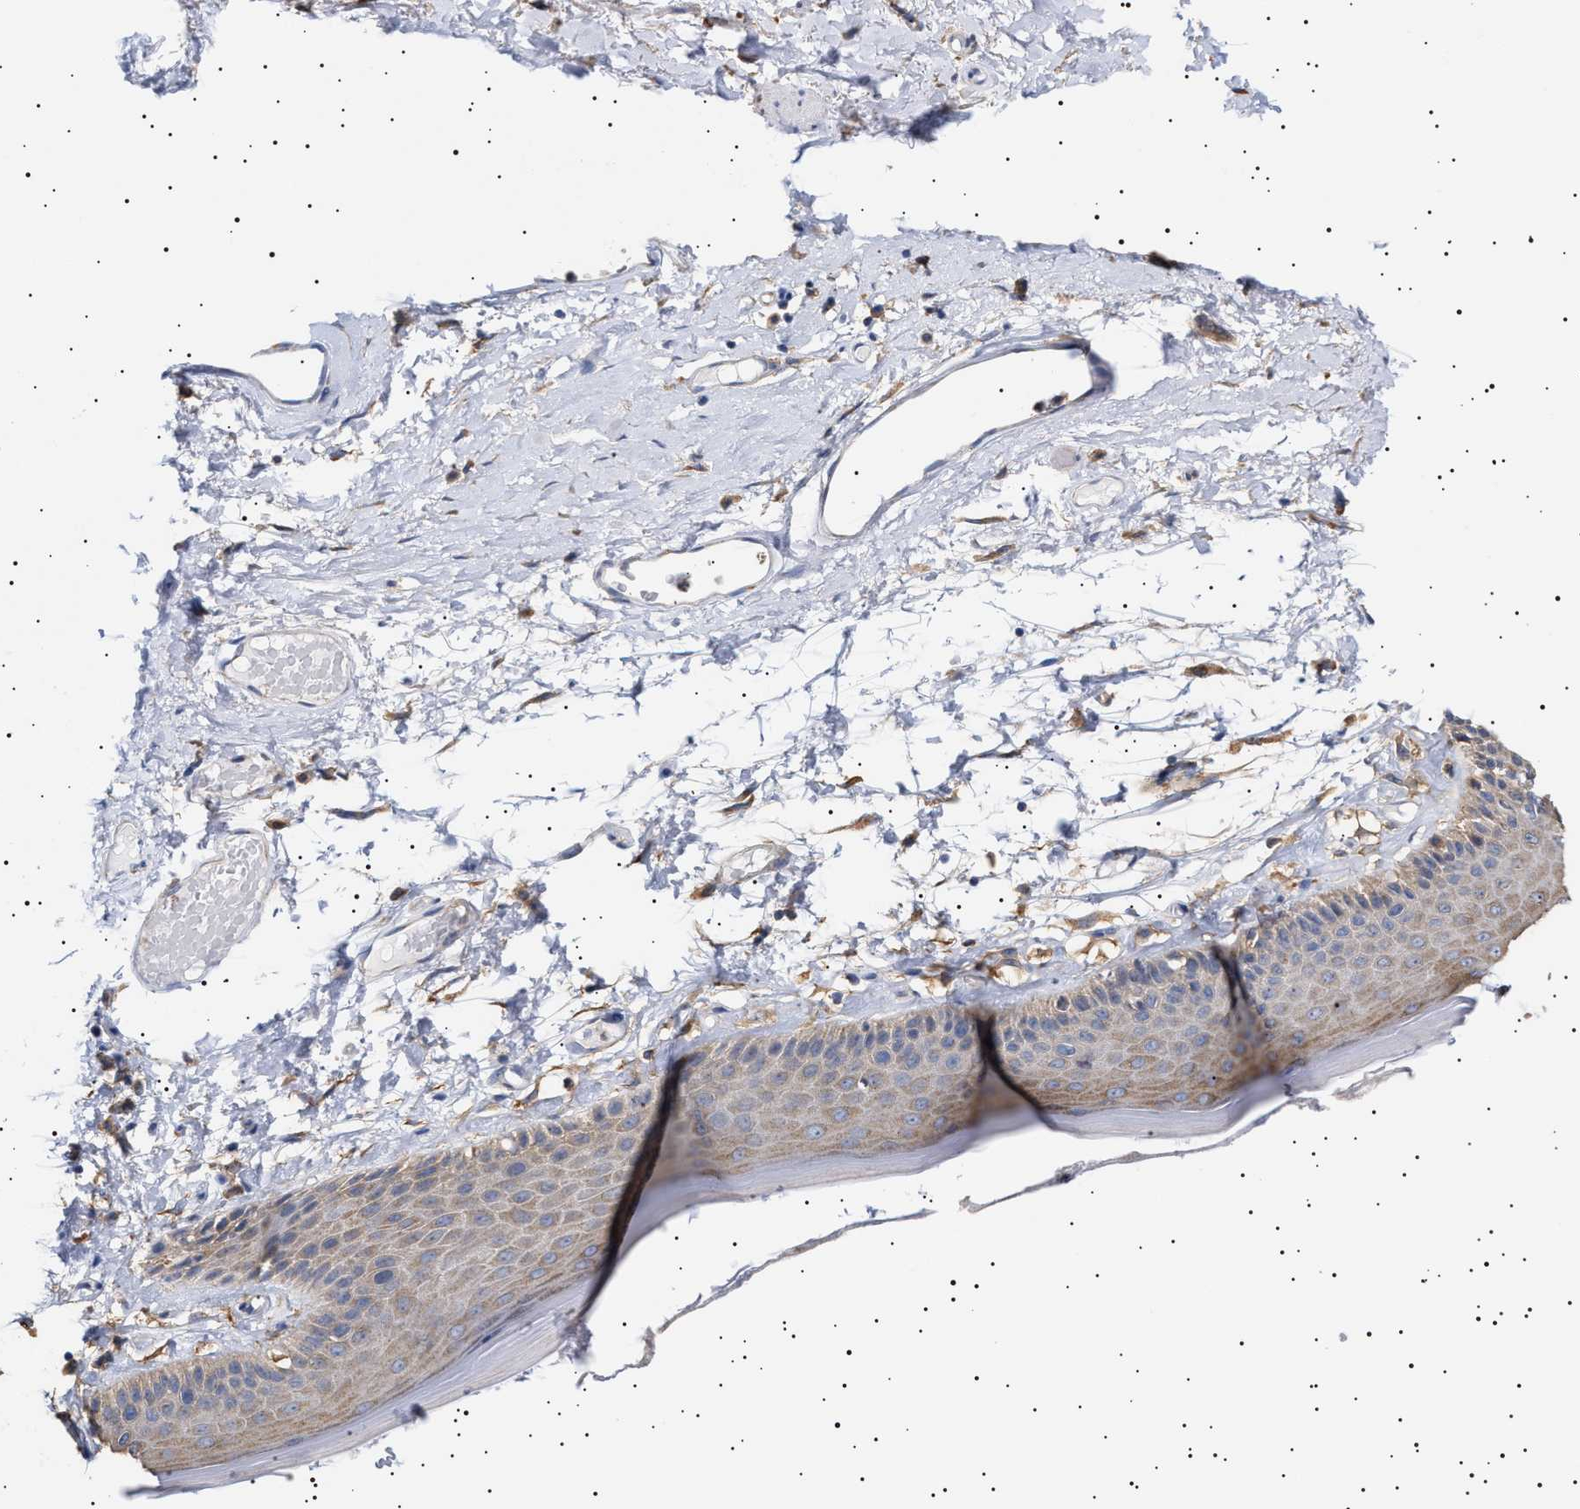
{"staining": {"intensity": "weak", "quantity": ">75%", "location": "cytoplasmic/membranous"}, "tissue": "skin", "cell_type": "Epidermal cells", "image_type": "normal", "snomed": [{"axis": "morphology", "description": "Normal tissue, NOS"}, {"axis": "topography", "description": "Vulva"}], "caption": "Weak cytoplasmic/membranous expression for a protein is appreciated in about >75% of epidermal cells of unremarkable skin using immunohistochemistry.", "gene": "ERCC6L2", "patient": {"sex": "female", "age": 73}}